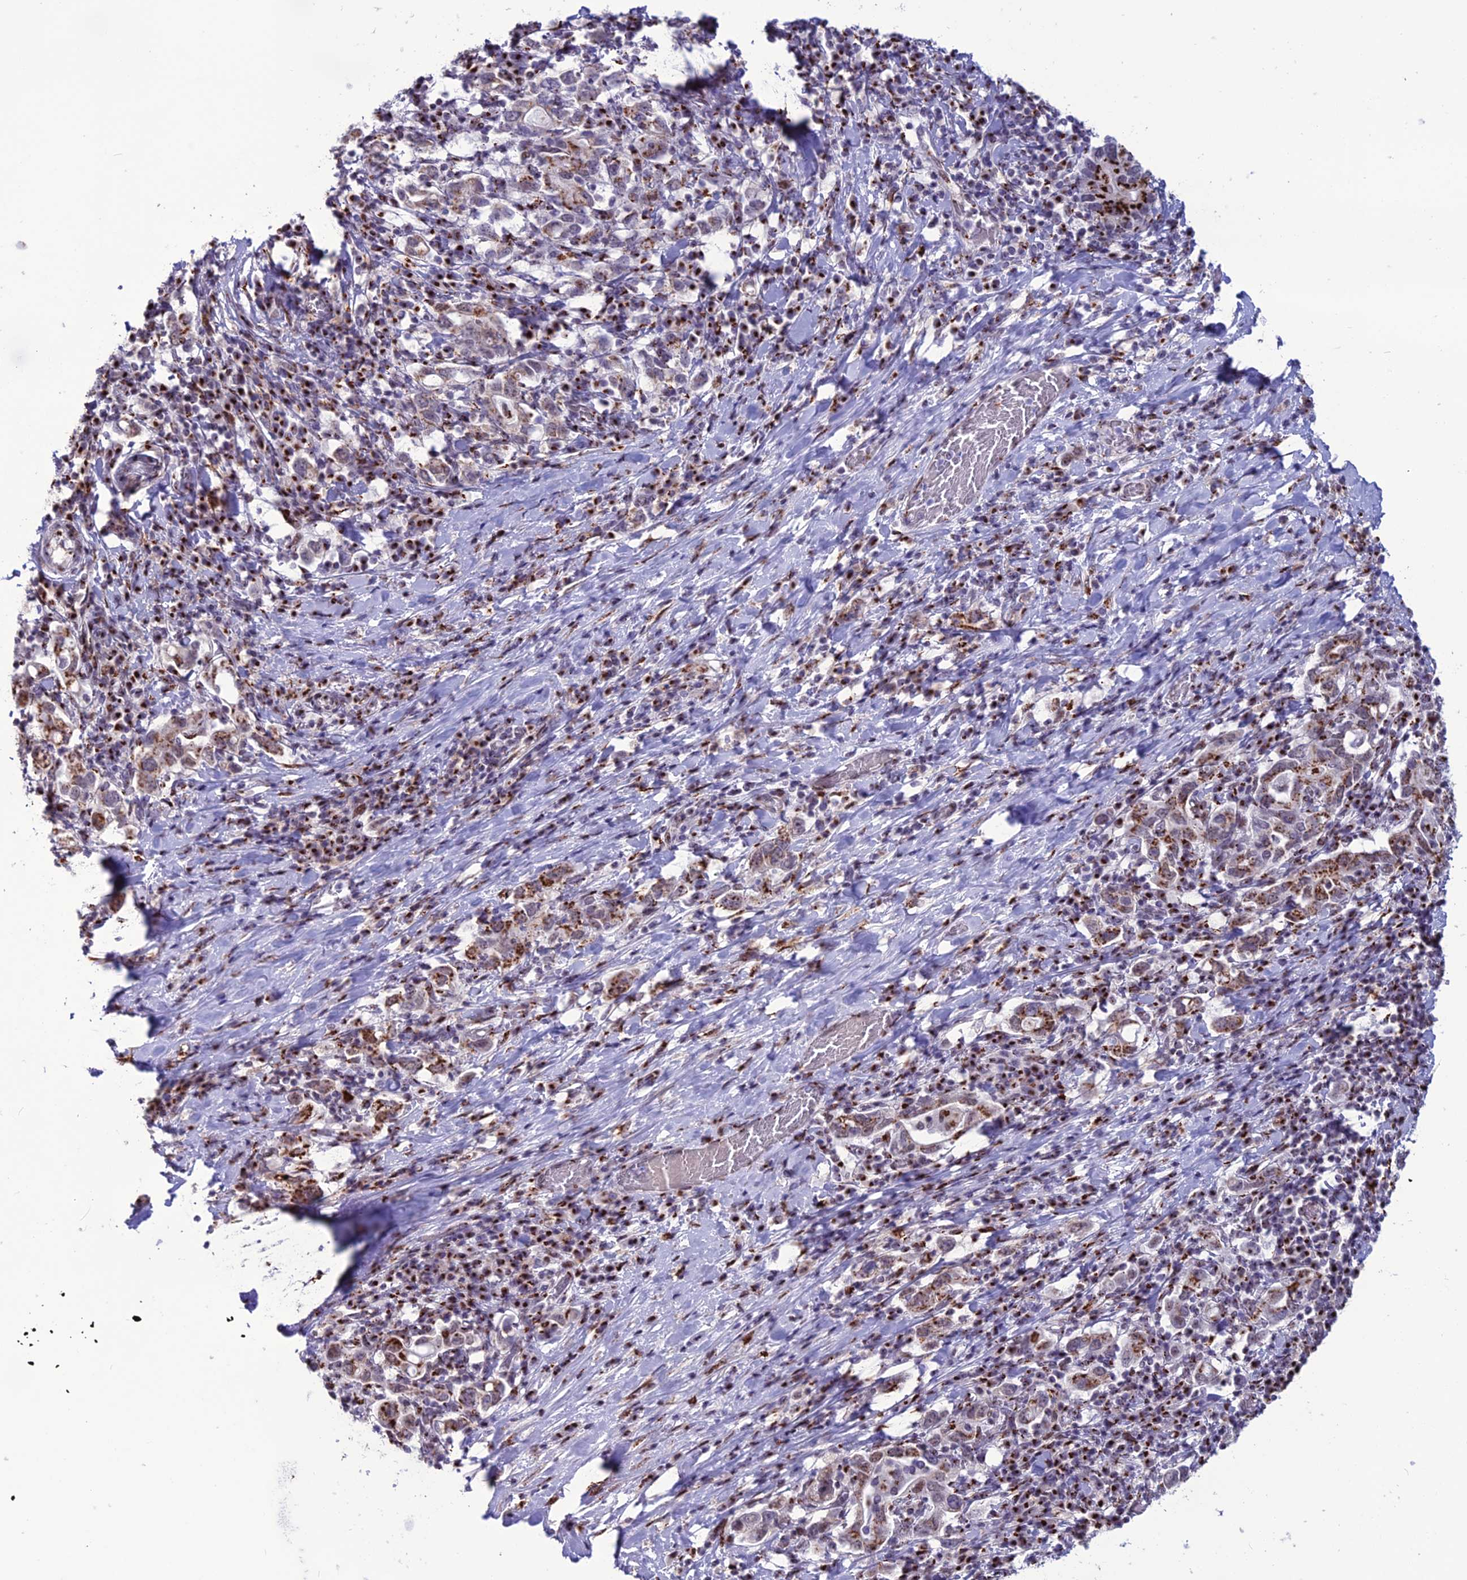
{"staining": {"intensity": "strong", "quantity": "25%-75%", "location": "cytoplasmic/membranous"}, "tissue": "stomach cancer", "cell_type": "Tumor cells", "image_type": "cancer", "snomed": [{"axis": "morphology", "description": "Adenocarcinoma, NOS"}, {"axis": "topography", "description": "Stomach, upper"}, {"axis": "topography", "description": "Stomach"}], "caption": "Immunohistochemistry (IHC) (DAB (3,3'-diaminobenzidine)) staining of human stomach cancer (adenocarcinoma) demonstrates strong cytoplasmic/membranous protein staining in approximately 25%-75% of tumor cells.", "gene": "PLEKHA4", "patient": {"sex": "male", "age": 62}}